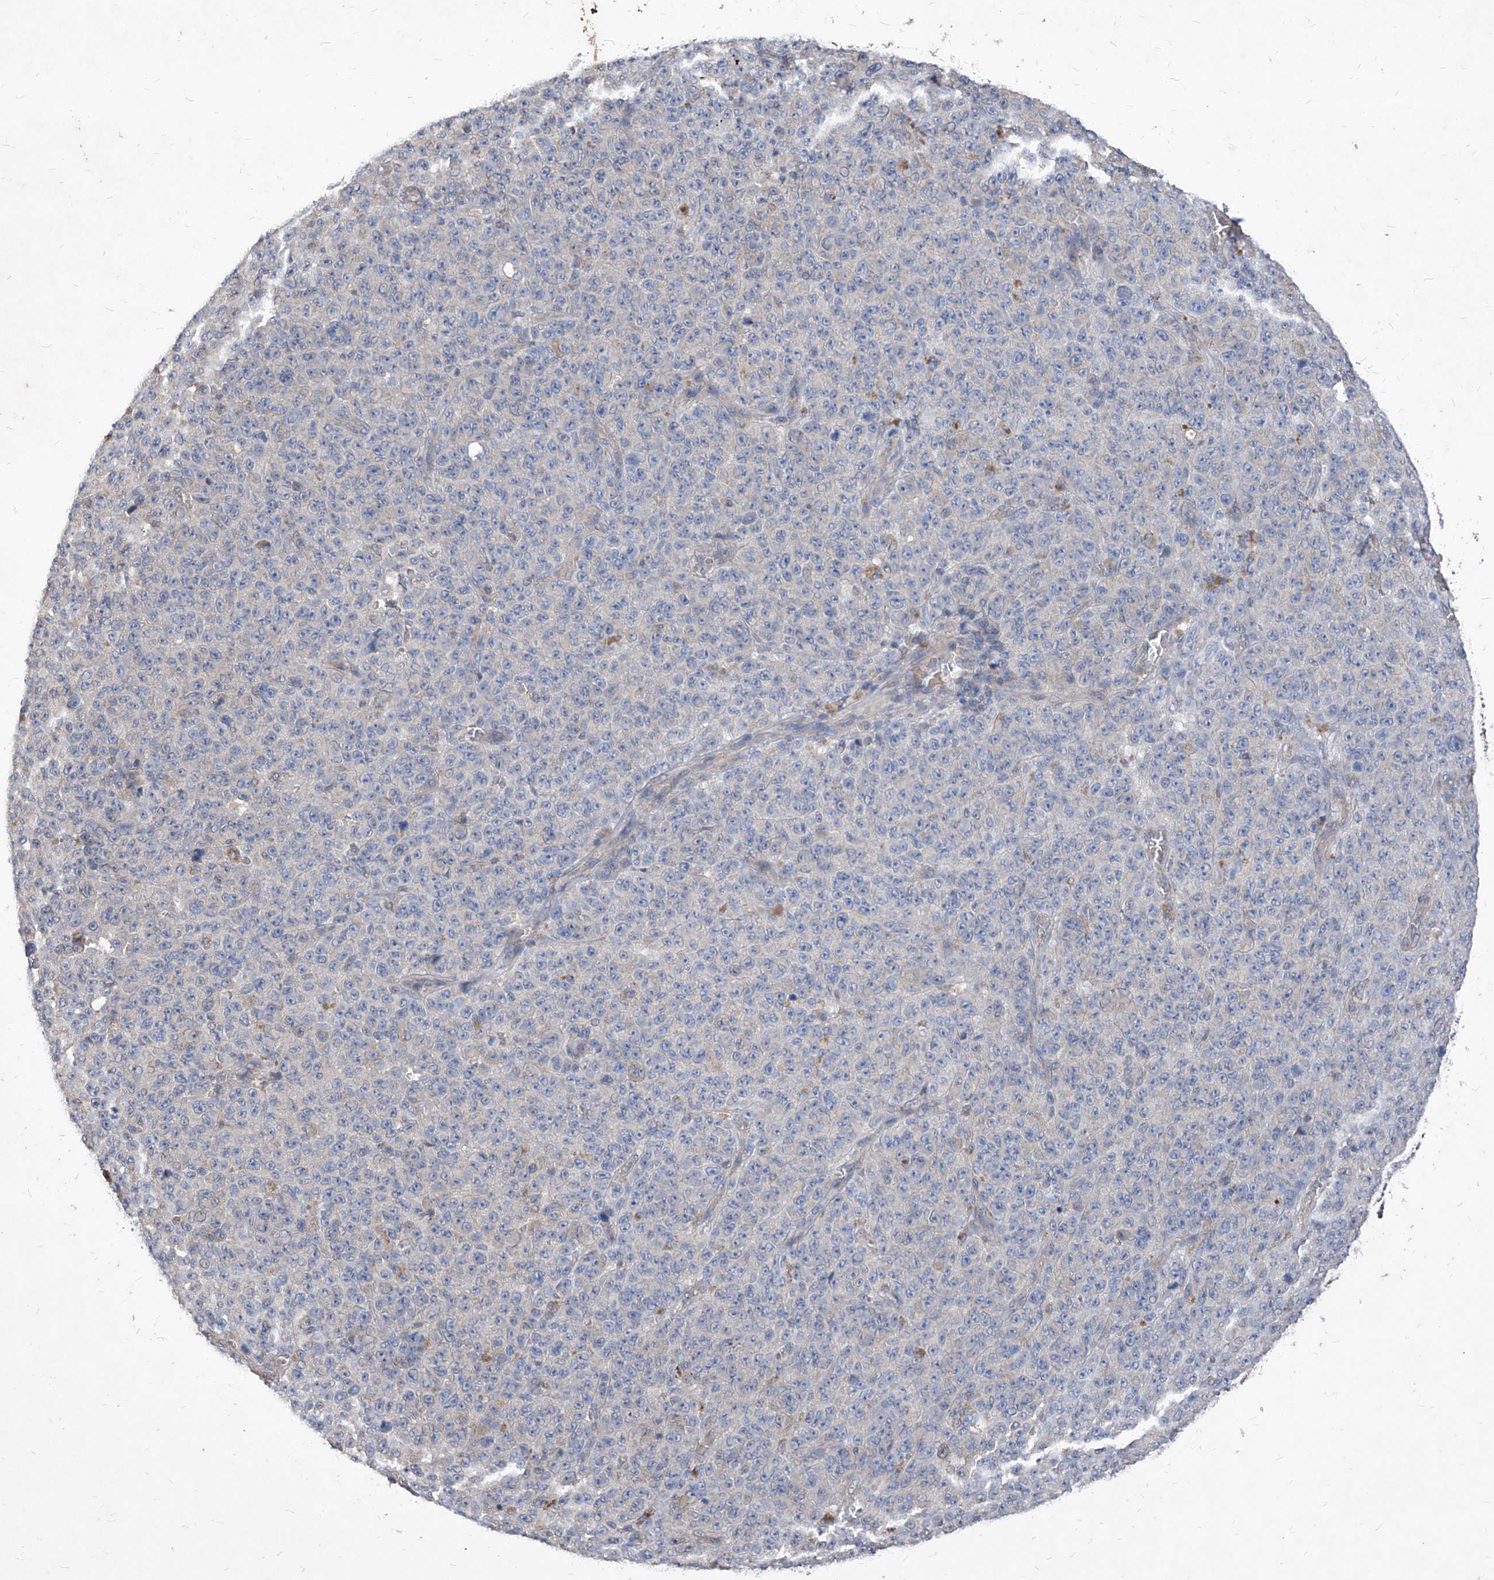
{"staining": {"intensity": "negative", "quantity": "none", "location": "none"}, "tissue": "melanoma", "cell_type": "Tumor cells", "image_type": "cancer", "snomed": [{"axis": "morphology", "description": "Malignant melanoma, NOS"}, {"axis": "topography", "description": "Skin"}], "caption": "This image is of malignant melanoma stained with IHC to label a protein in brown with the nuclei are counter-stained blue. There is no expression in tumor cells. (Stains: DAB IHC with hematoxylin counter stain, Microscopy: brightfield microscopy at high magnification).", "gene": "SYNGR1", "patient": {"sex": "female", "age": 82}}